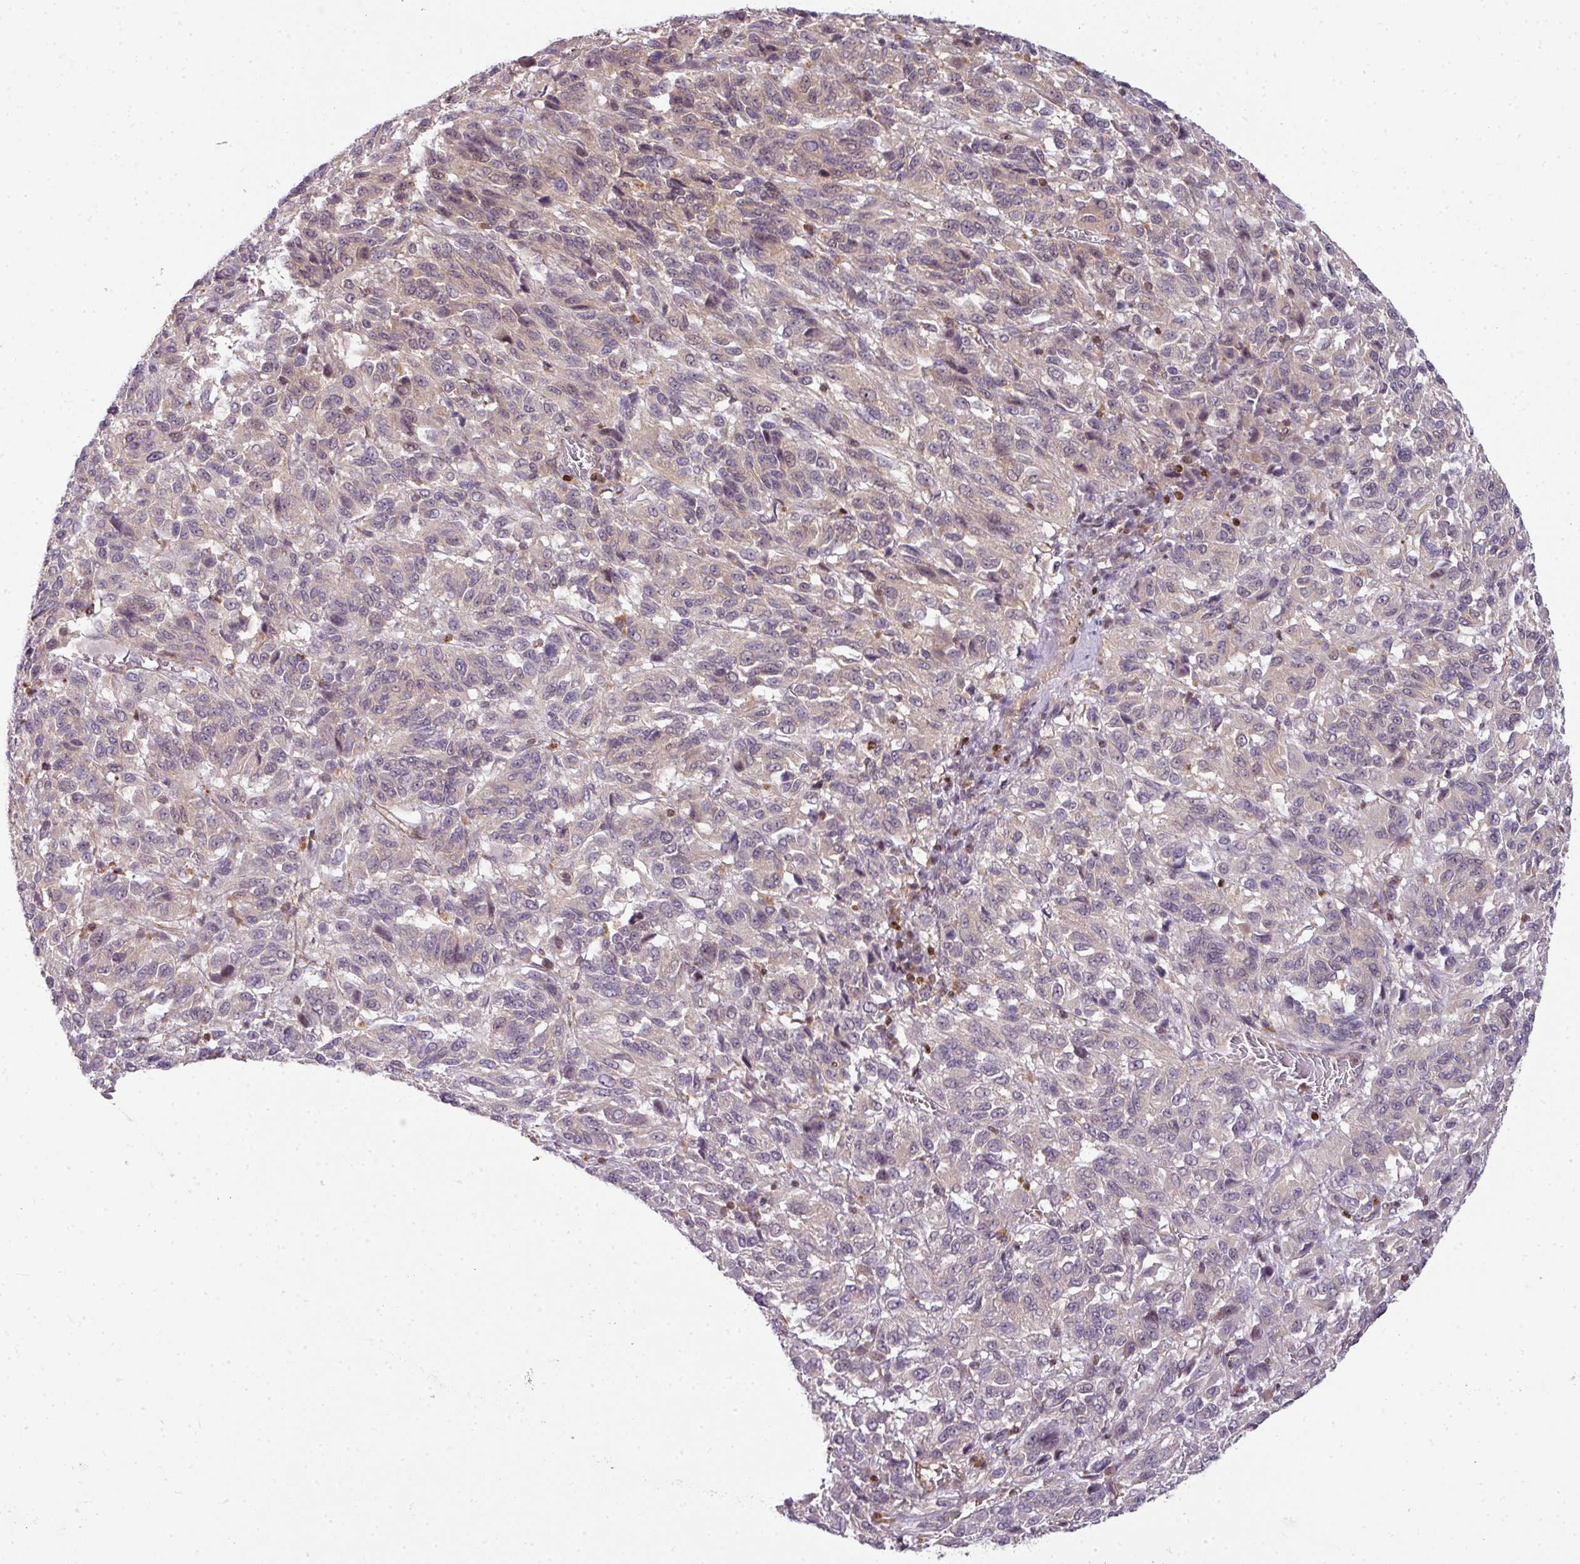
{"staining": {"intensity": "negative", "quantity": "none", "location": "none"}, "tissue": "melanoma", "cell_type": "Tumor cells", "image_type": "cancer", "snomed": [{"axis": "morphology", "description": "Malignant melanoma, Metastatic site"}, {"axis": "topography", "description": "Lung"}], "caption": "The micrograph shows no significant positivity in tumor cells of melanoma.", "gene": "STAT5A", "patient": {"sex": "male", "age": 64}}